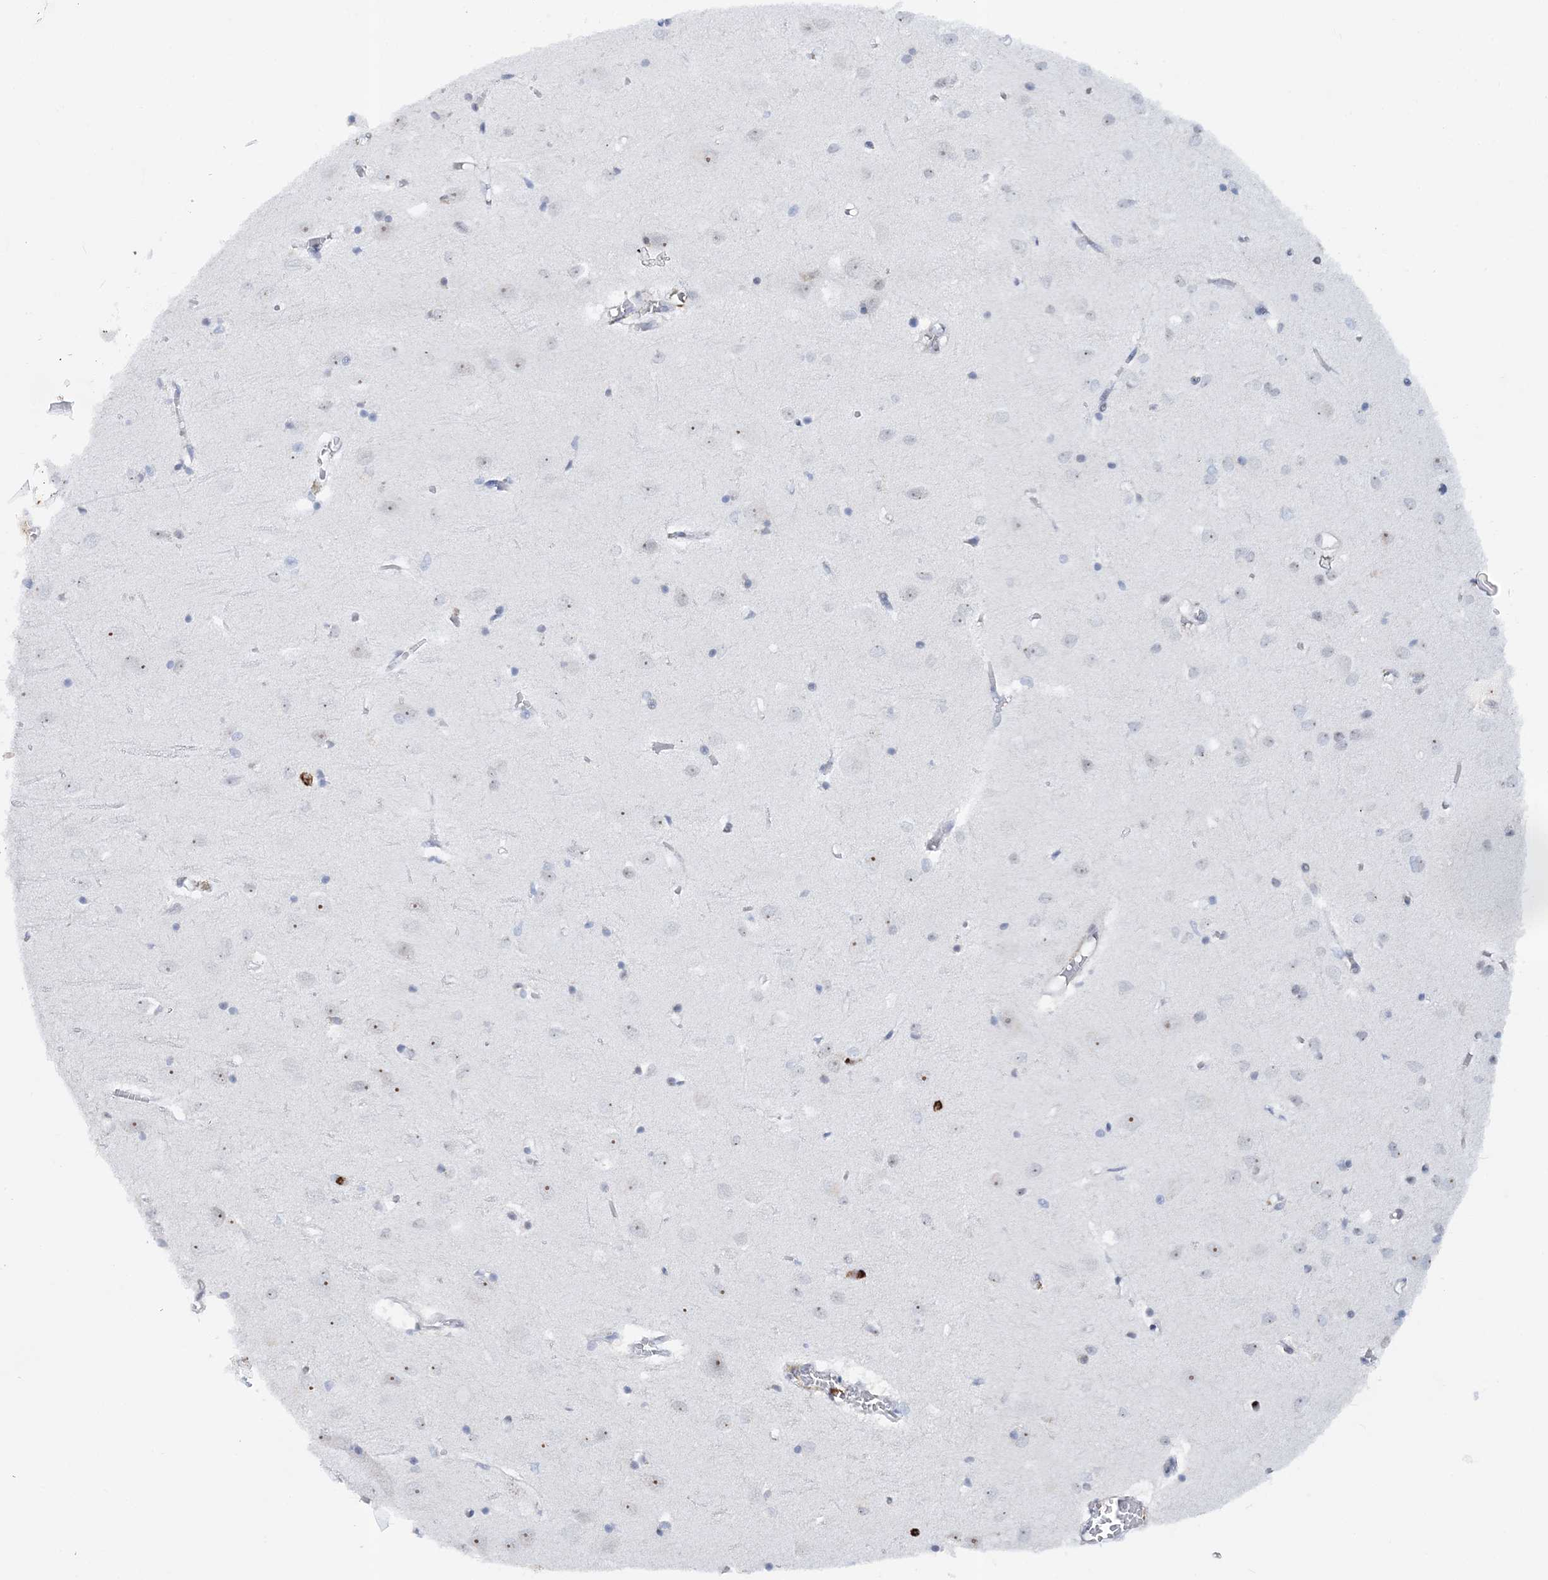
{"staining": {"intensity": "negative", "quantity": "none", "location": "none"}, "tissue": "cerebral cortex", "cell_type": "Endothelial cells", "image_type": "normal", "snomed": [{"axis": "morphology", "description": "Normal tissue, NOS"}, {"axis": "topography", "description": "Cerebral cortex"}], "caption": "Human cerebral cortex stained for a protein using IHC shows no positivity in endothelial cells.", "gene": "ASCL4", "patient": {"sex": "female", "age": 64}}